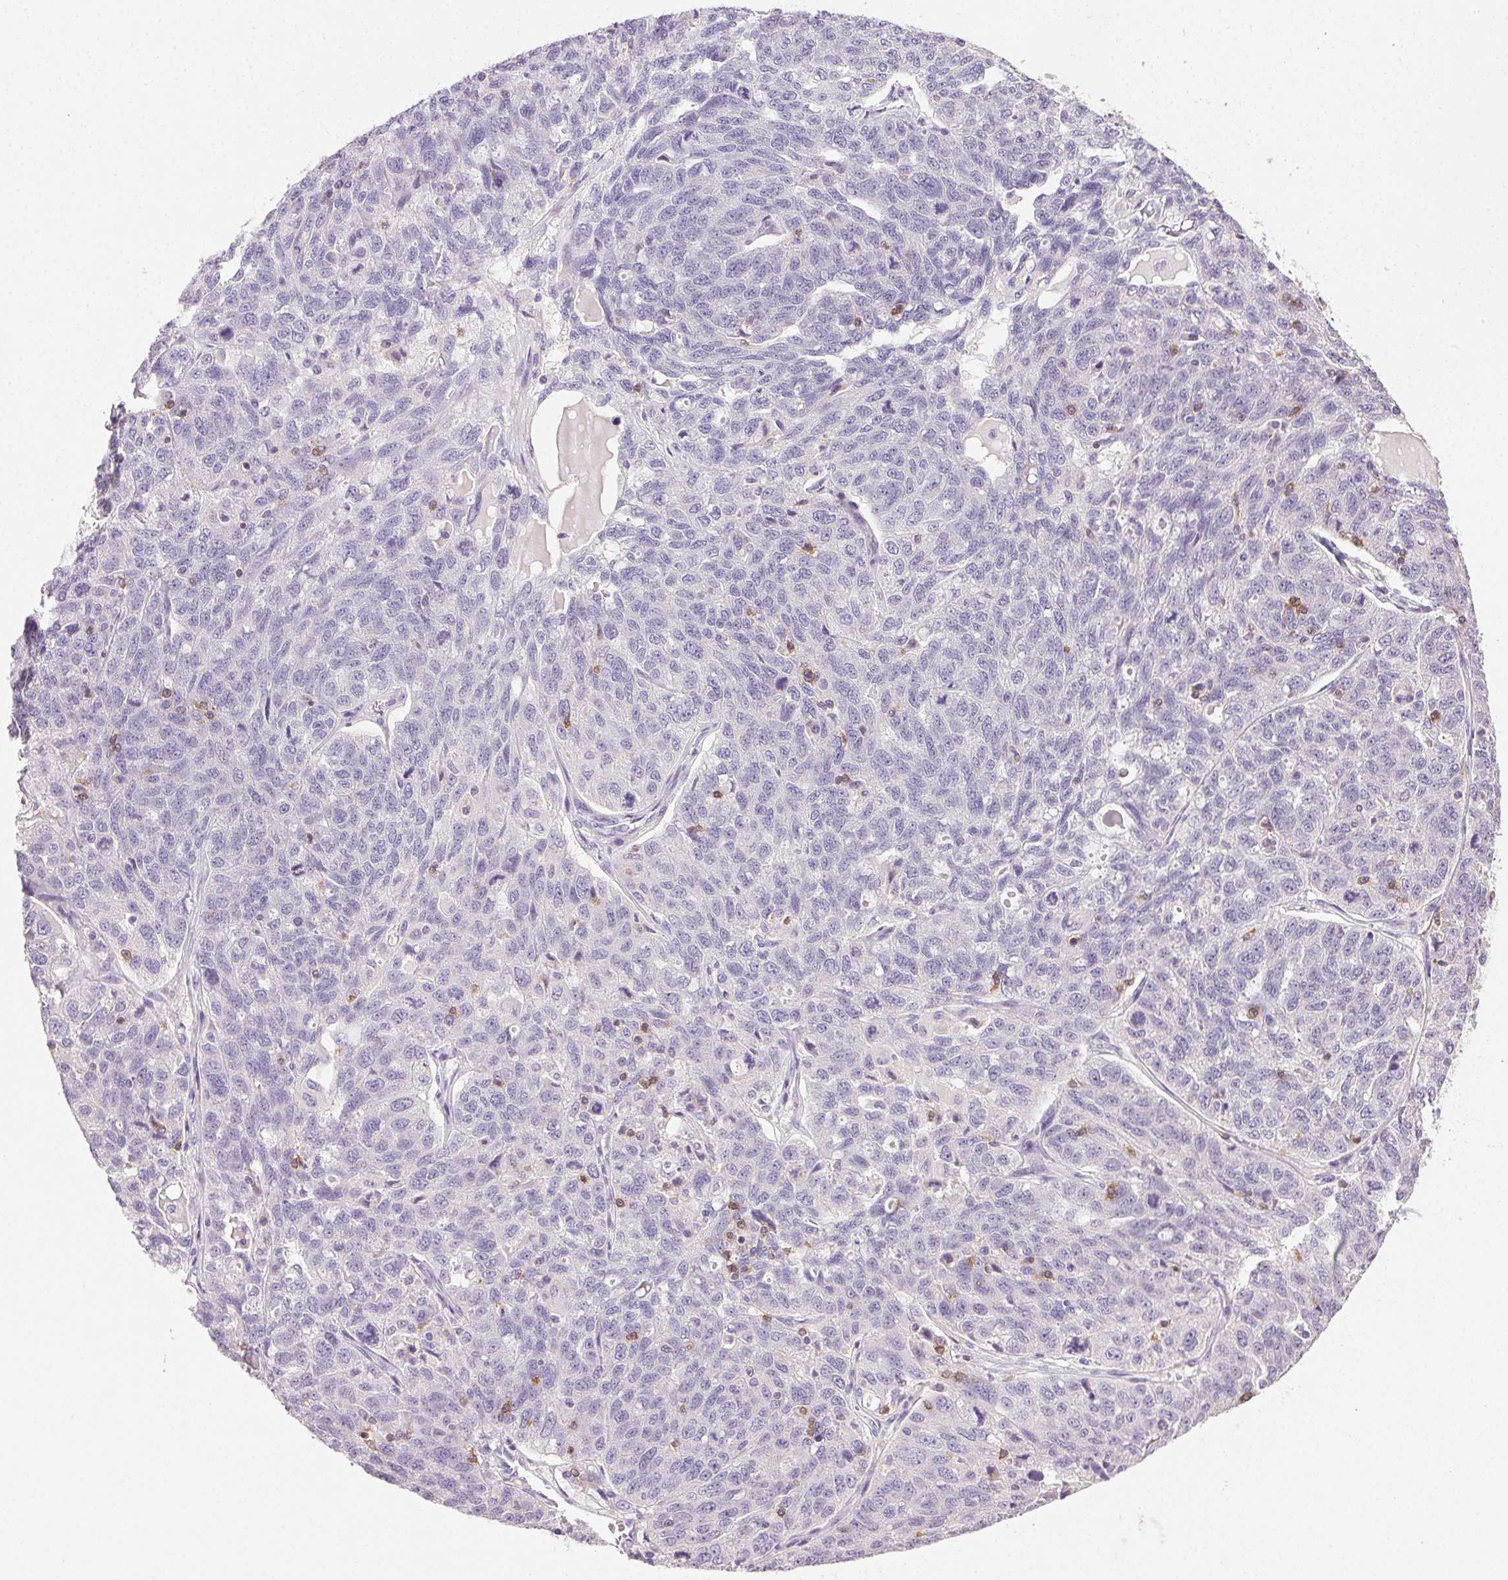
{"staining": {"intensity": "negative", "quantity": "none", "location": "none"}, "tissue": "ovarian cancer", "cell_type": "Tumor cells", "image_type": "cancer", "snomed": [{"axis": "morphology", "description": "Cystadenocarcinoma, serous, NOS"}, {"axis": "topography", "description": "Ovary"}], "caption": "High magnification brightfield microscopy of ovarian serous cystadenocarcinoma stained with DAB (brown) and counterstained with hematoxylin (blue): tumor cells show no significant expression.", "gene": "AKAP5", "patient": {"sex": "female", "age": 71}}